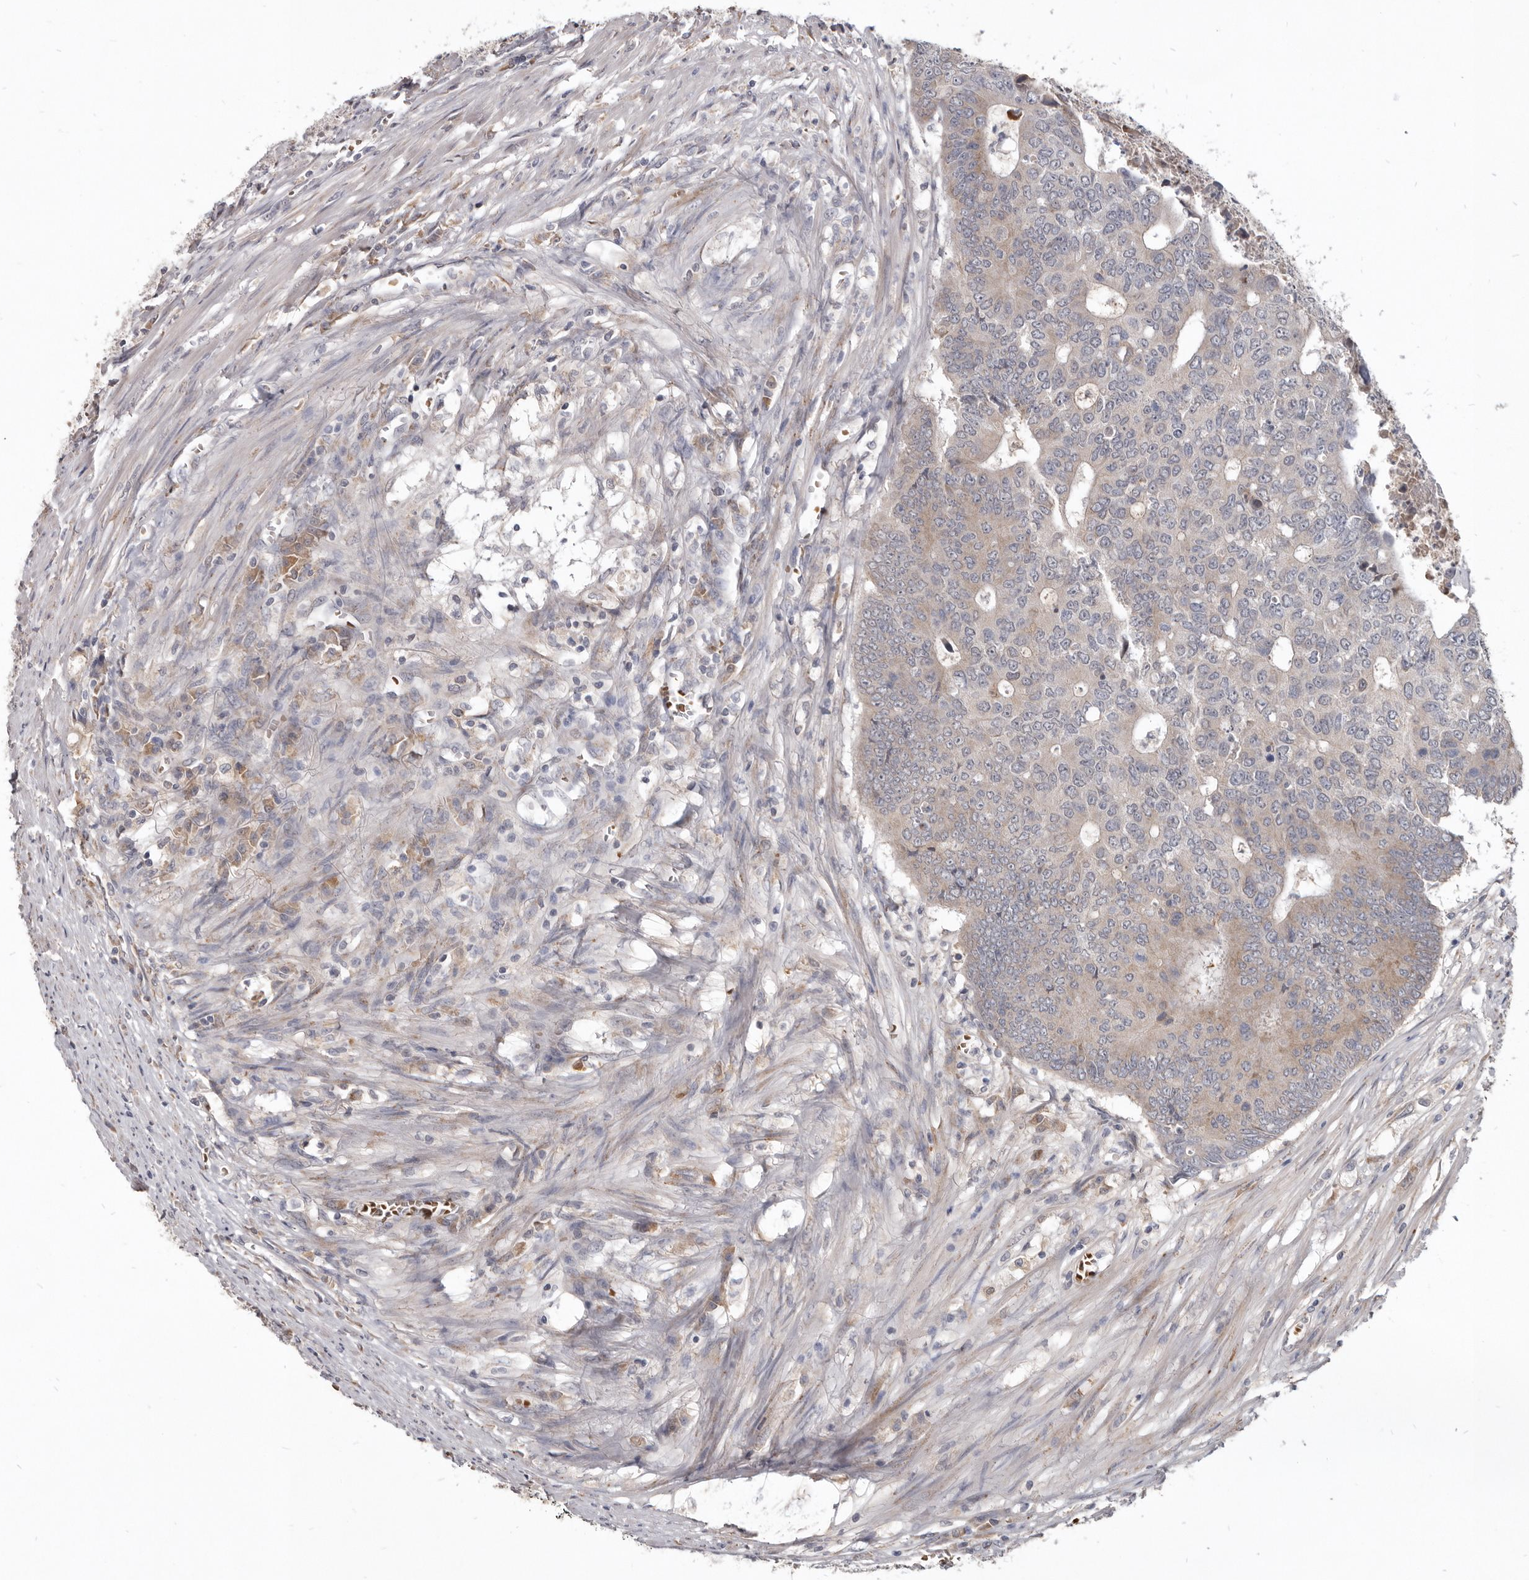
{"staining": {"intensity": "weak", "quantity": "<25%", "location": "cytoplasmic/membranous"}, "tissue": "colorectal cancer", "cell_type": "Tumor cells", "image_type": "cancer", "snomed": [{"axis": "morphology", "description": "Adenocarcinoma, NOS"}, {"axis": "topography", "description": "Colon"}], "caption": "Immunohistochemical staining of adenocarcinoma (colorectal) displays no significant staining in tumor cells.", "gene": "NENF", "patient": {"sex": "male", "age": 87}}